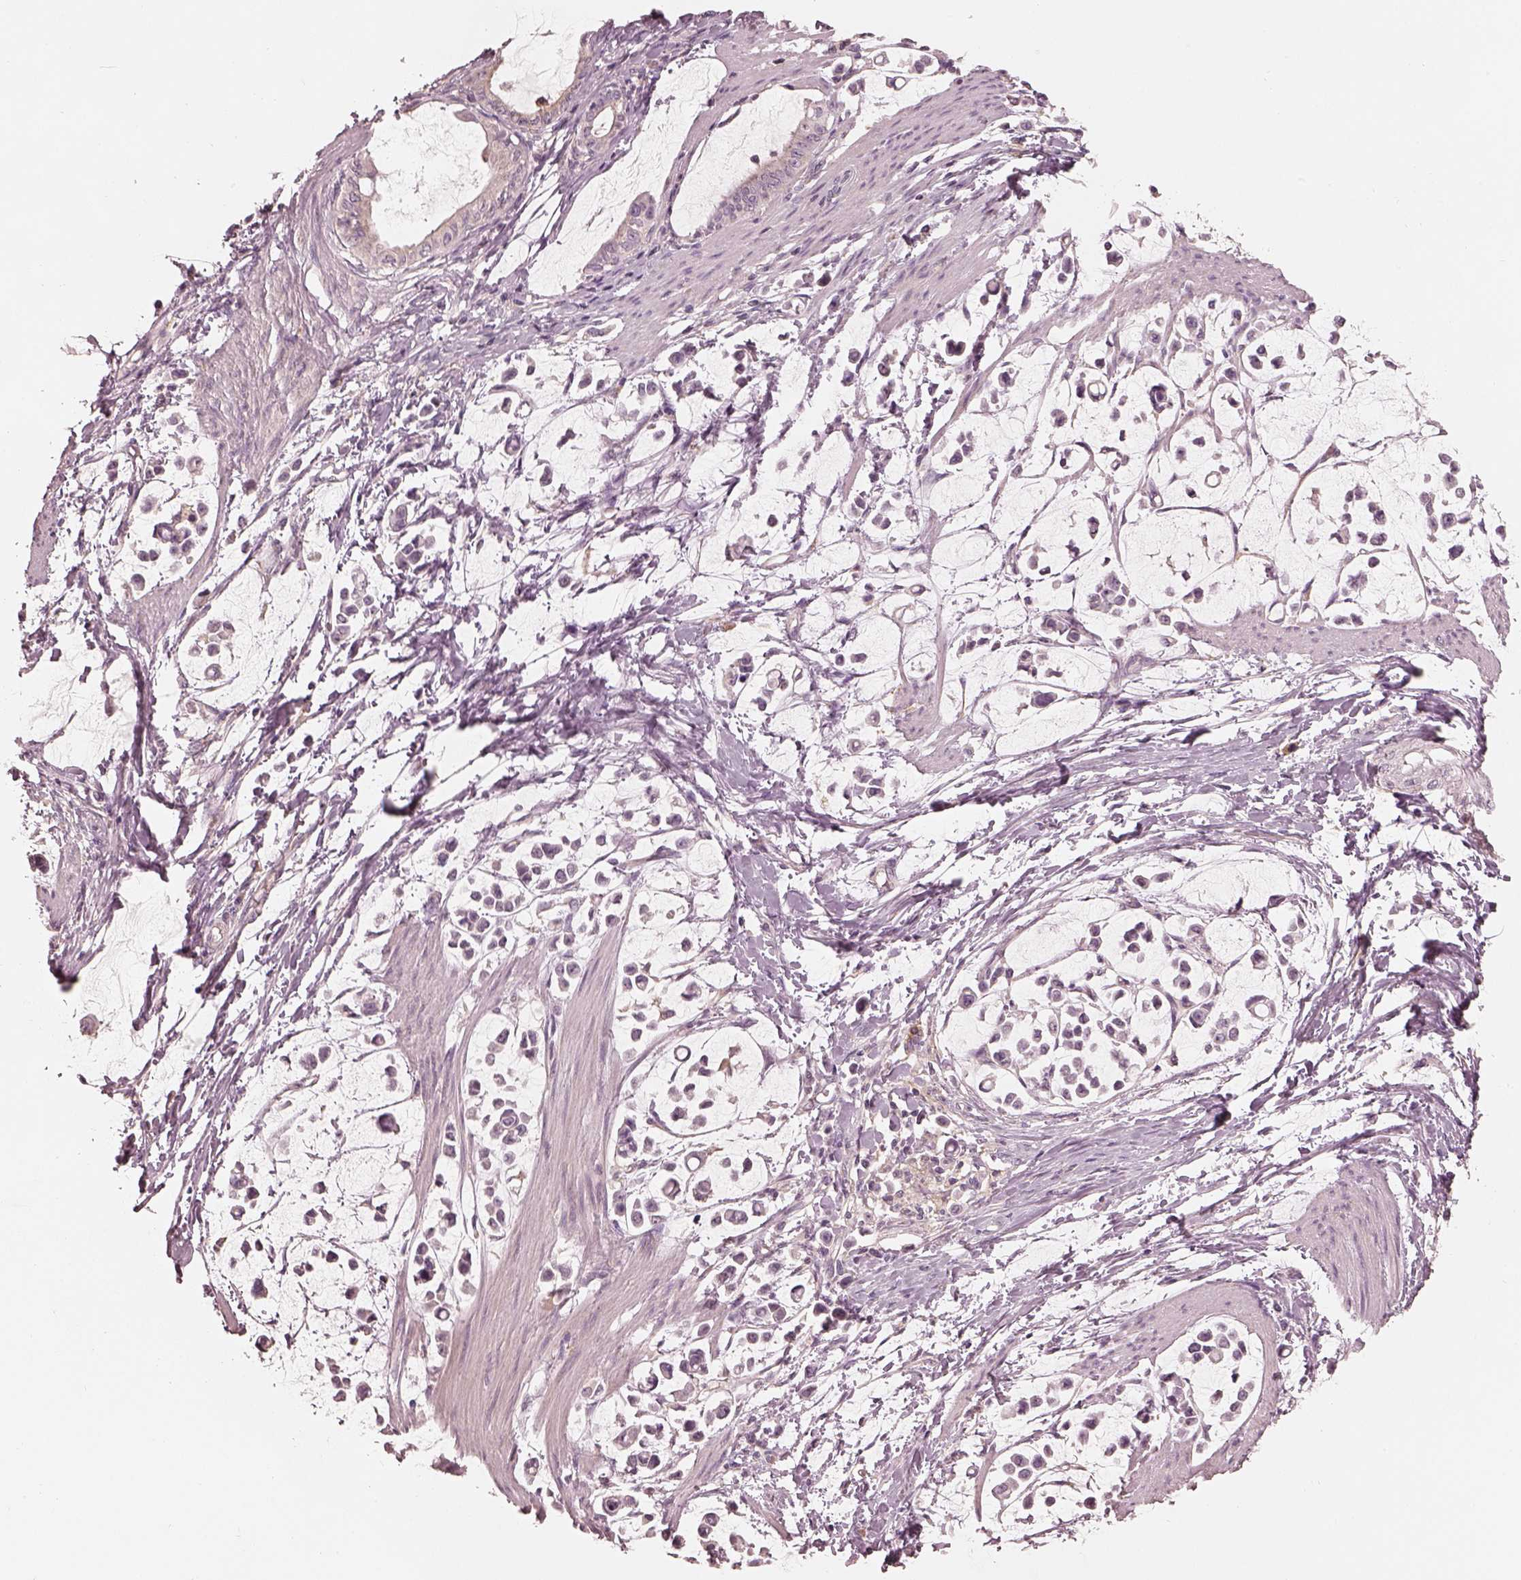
{"staining": {"intensity": "negative", "quantity": "none", "location": "none"}, "tissue": "stomach cancer", "cell_type": "Tumor cells", "image_type": "cancer", "snomed": [{"axis": "morphology", "description": "Adenocarcinoma, NOS"}, {"axis": "topography", "description": "Stomach"}], "caption": "Immunohistochemical staining of stomach cancer displays no significant positivity in tumor cells.", "gene": "PRKACG", "patient": {"sex": "male", "age": 82}}